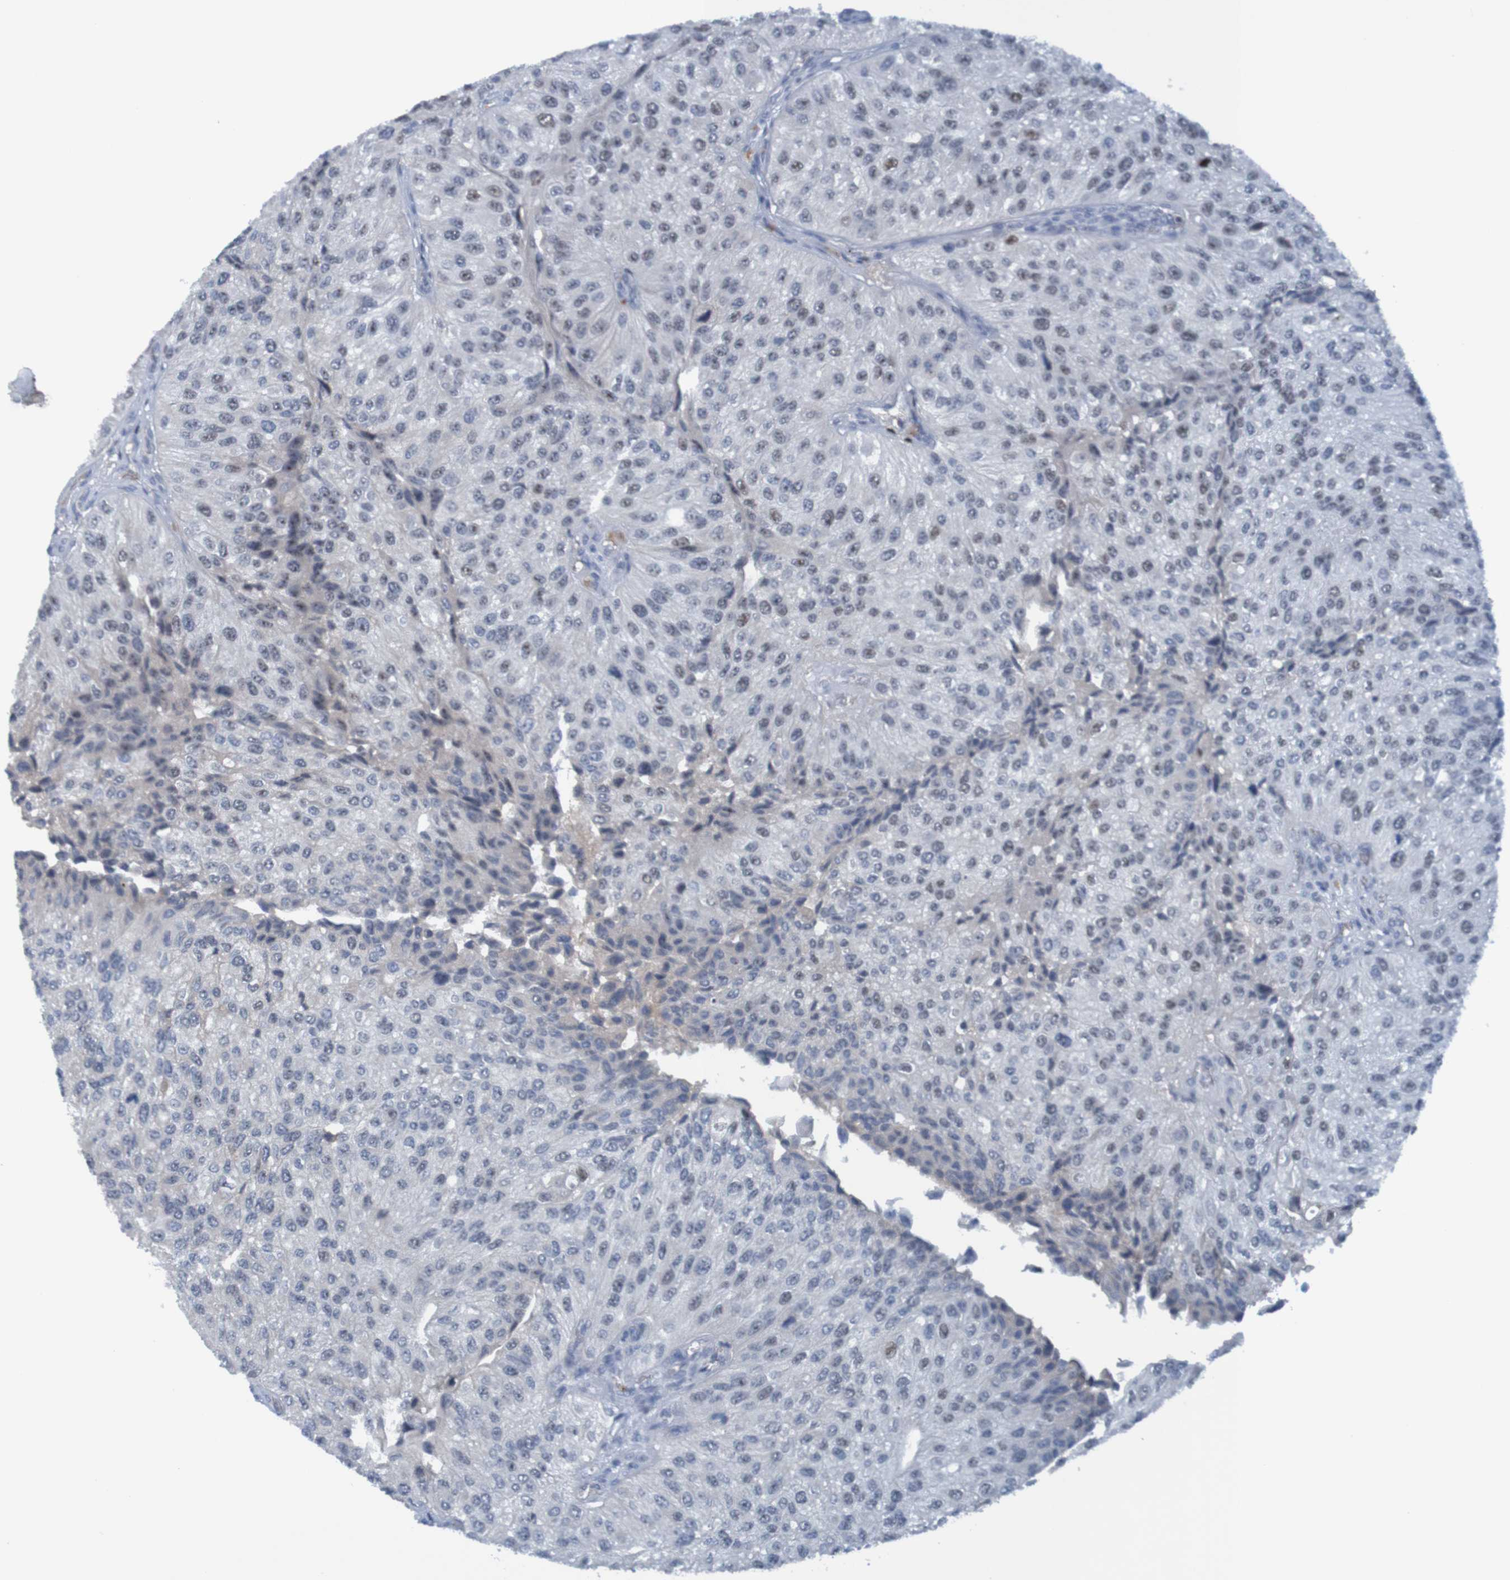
{"staining": {"intensity": "negative", "quantity": "none", "location": "none"}, "tissue": "urothelial cancer", "cell_type": "Tumor cells", "image_type": "cancer", "snomed": [{"axis": "morphology", "description": "Urothelial carcinoma, High grade"}, {"axis": "topography", "description": "Kidney"}, {"axis": "topography", "description": "Urinary bladder"}], "caption": "The immunohistochemistry (IHC) image has no significant expression in tumor cells of high-grade urothelial carcinoma tissue.", "gene": "USP36", "patient": {"sex": "male", "age": 77}}